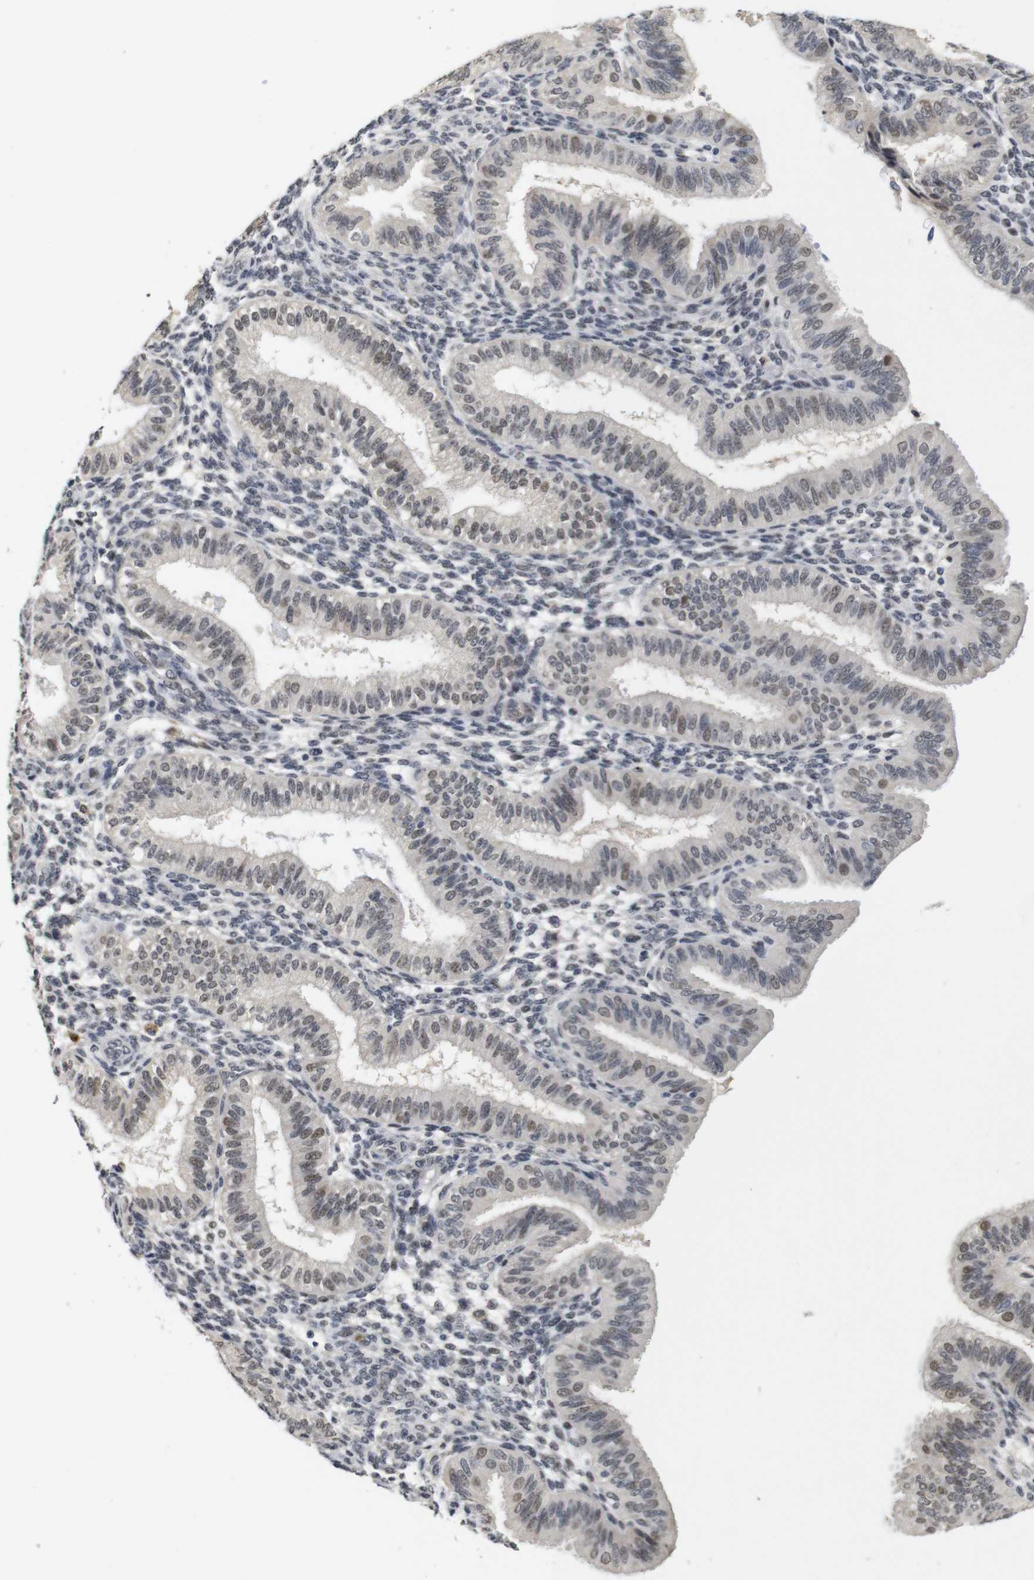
{"staining": {"intensity": "weak", "quantity": "<25%", "location": "nuclear"}, "tissue": "endometrium", "cell_type": "Cells in endometrial stroma", "image_type": "normal", "snomed": [{"axis": "morphology", "description": "Normal tissue, NOS"}, {"axis": "topography", "description": "Endometrium"}], "caption": "Immunohistochemistry (IHC) image of unremarkable endometrium stained for a protein (brown), which exhibits no positivity in cells in endometrial stroma. (Immunohistochemistry, brightfield microscopy, high magnification).", "gene": "NTRK3", "patient": {"sex": "female", "age": 39}}